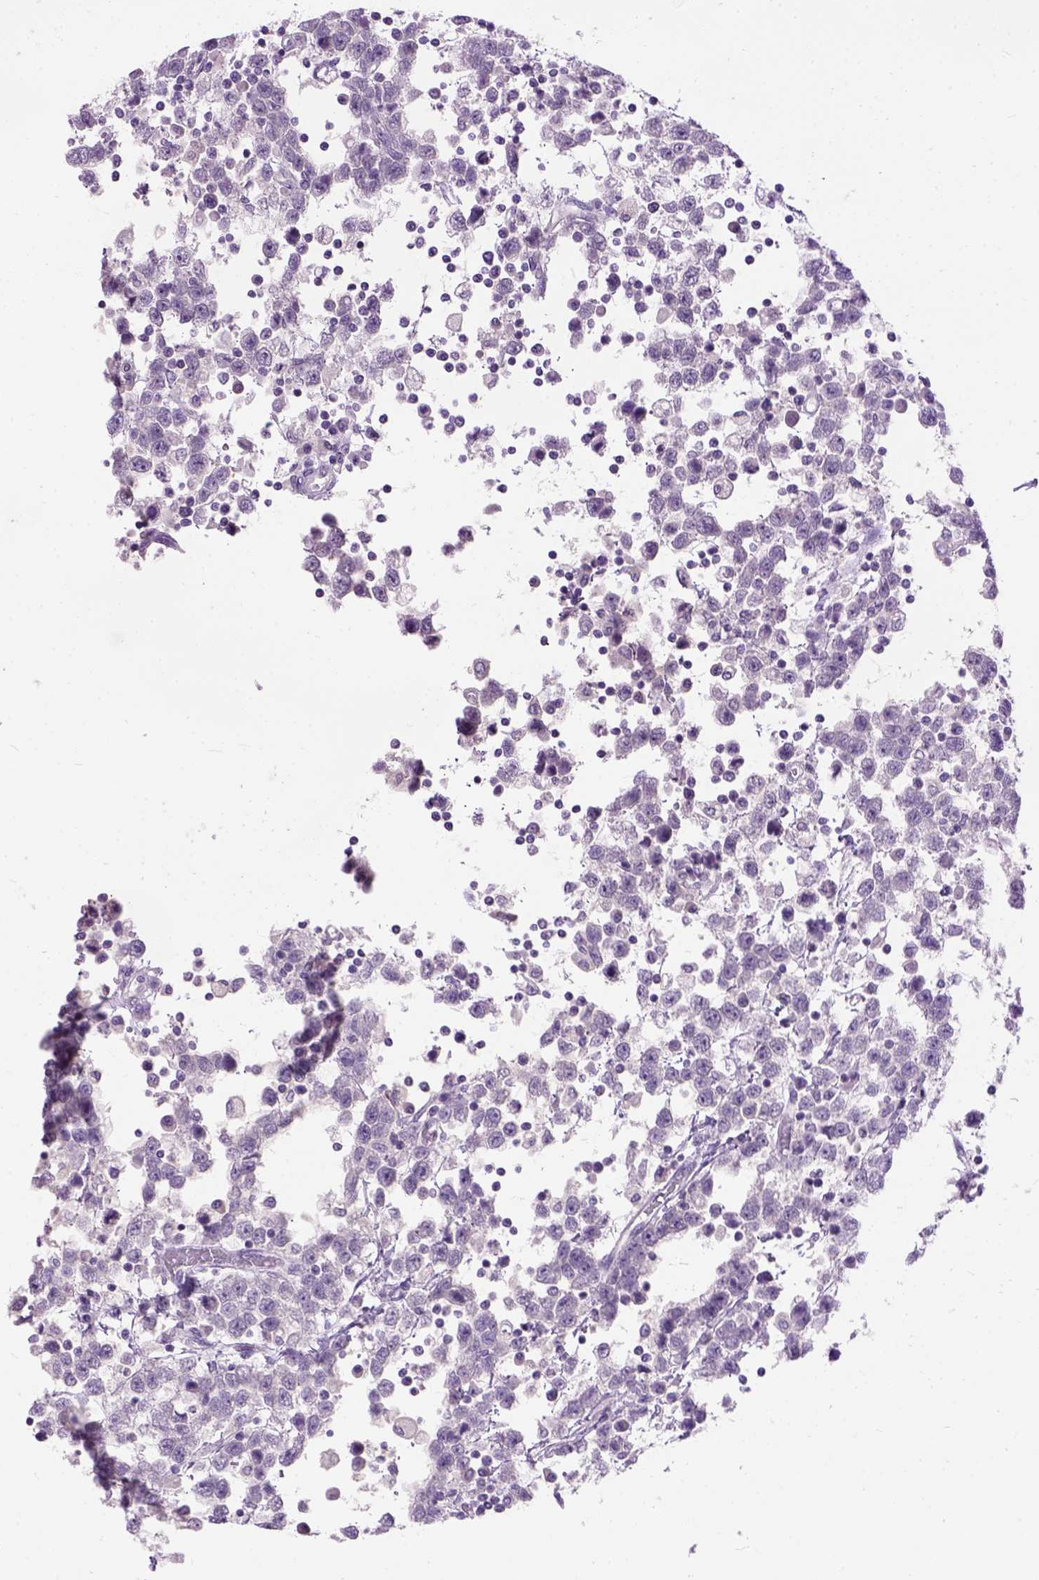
{"staining": {"intensity": "negative", "quantity": "none", "location": "none"}, "tissue": "testis cancer", "cell_type": "Tumor cells", "image_type": "cancer", "snomed": [{"axis": "morphology", "description": "Seminoma, NOS"}, {"axis": "topography", "description": "Testis"}], "caption": "Tumor cells are negative for brown protein staining in testis cancer (seminoma).", "gene": "MAPT", "patient": {"sex": "male", "age": 34}}